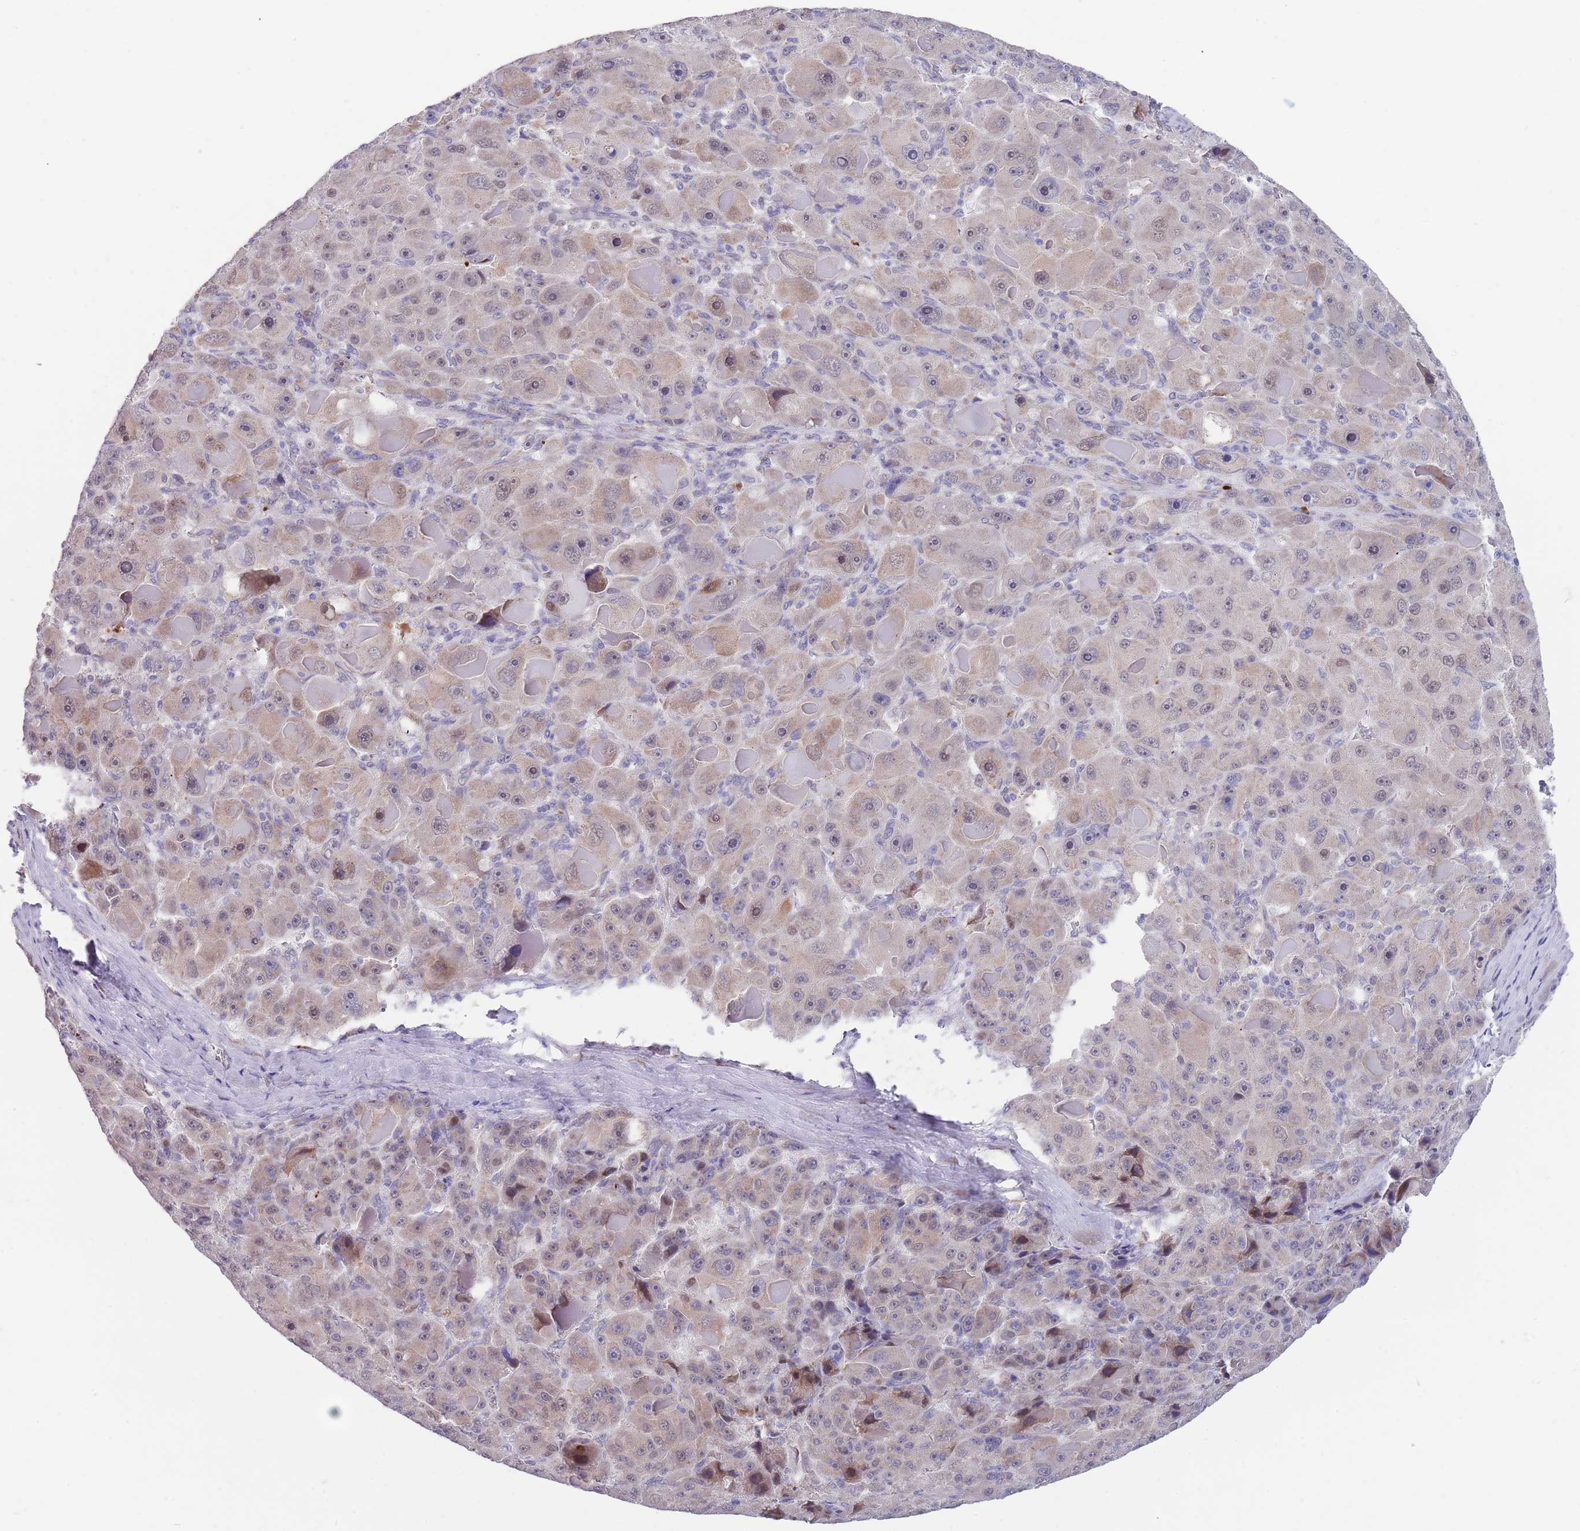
{"staining": {"intensity": "weak", "quantity": ">75%", "location": "cytoplasmic/membranous"}, "tissue": "liver cancer", "cell_type": "Tumor cells", "image_type": "cancer", "snomed": [{"axis": "morphology", "description": "Carcinoma, Hepatocellular, NOS"}, {"axis": "topography", "description": "Liver"}], "caption": "The photomicrograph demonstrates staining of hepatocellular carcinoma (liver), revealing weak cytoplasmic/membranous protein positivity (brown color) within tumor cells. (IHC, brightfield microscopy, high magnification).", "gene": "TNRC6C", "patient": {"sex": "male", "age": 76}}